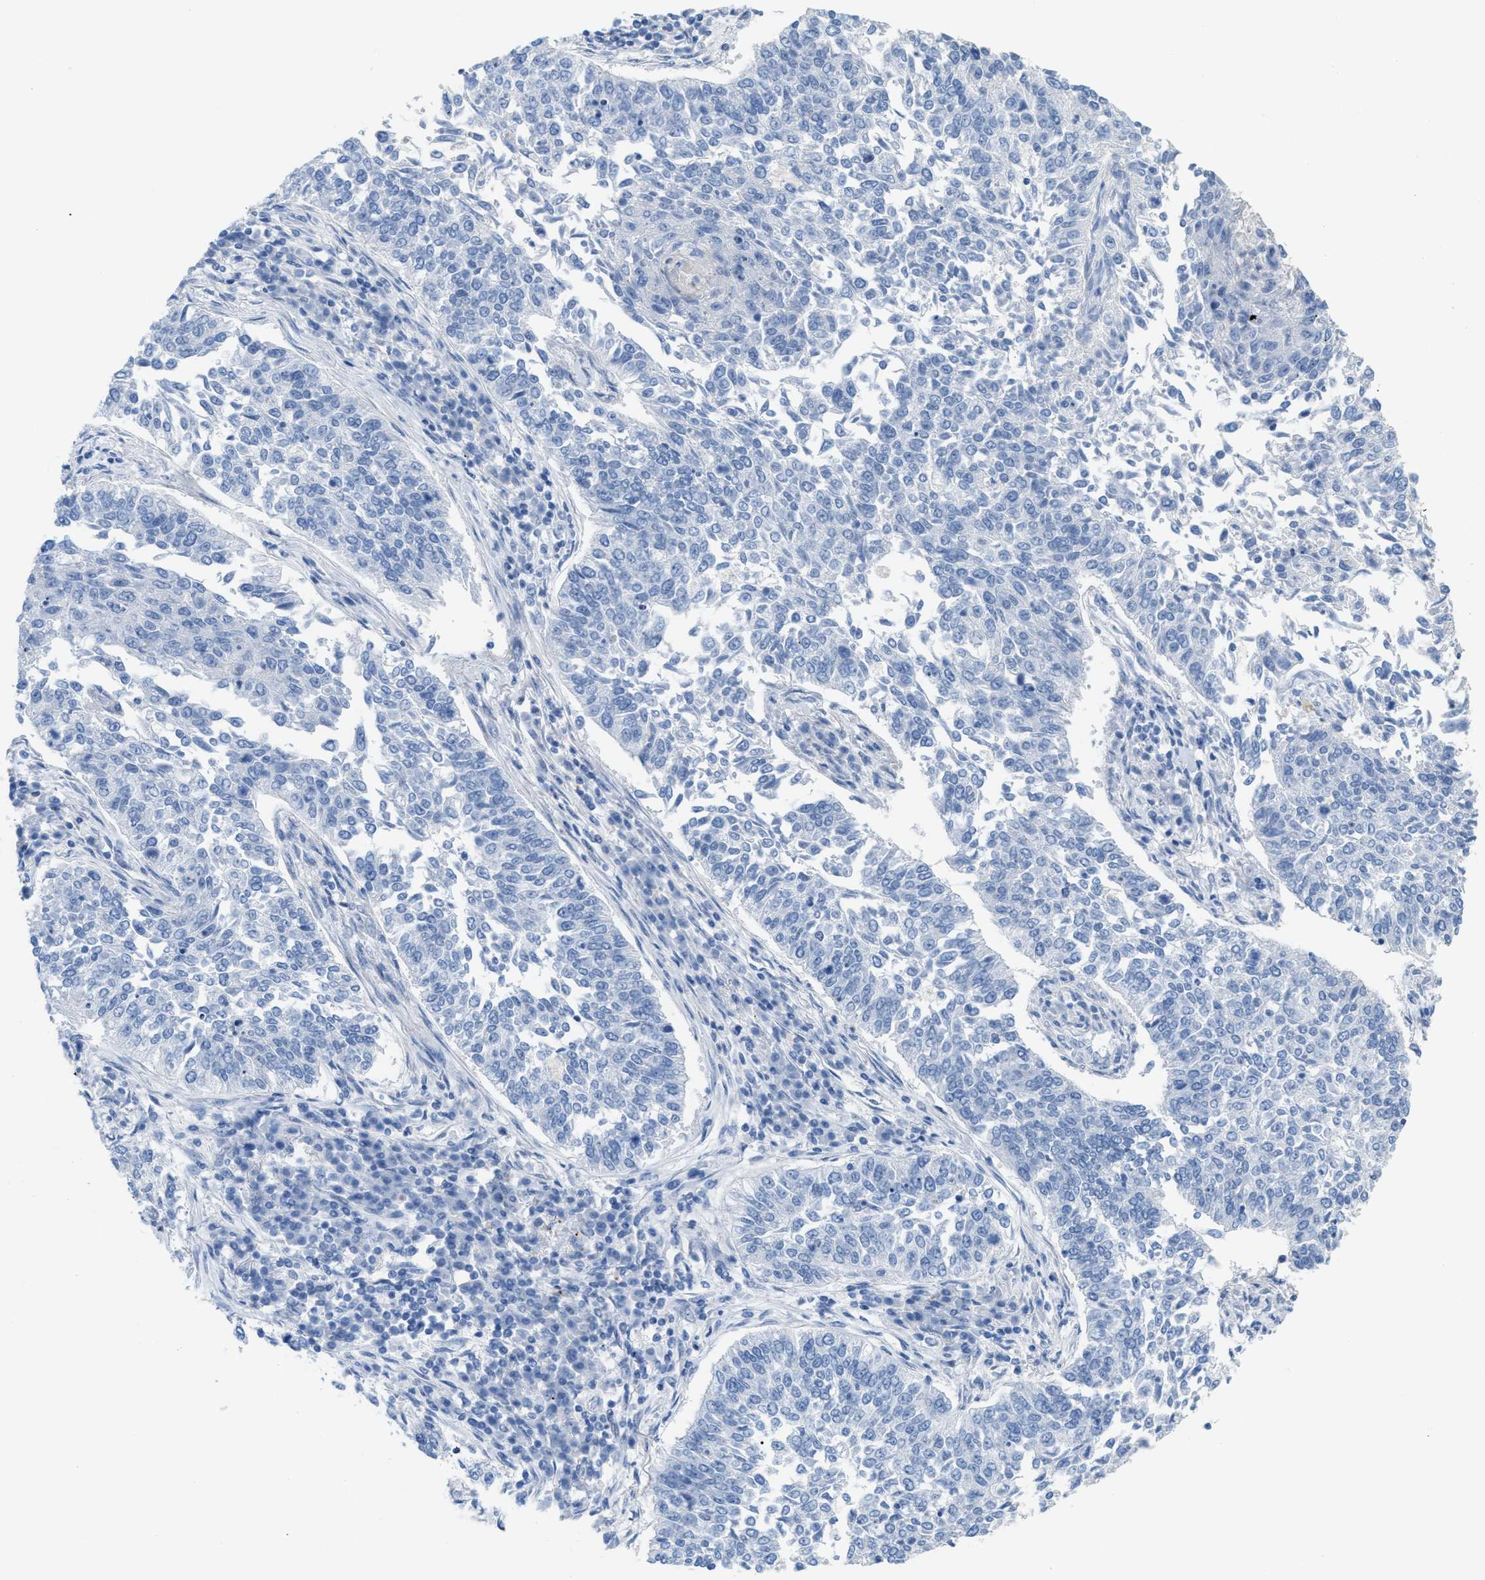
{"staining": {"intensity": "negative", "quantity": "none", "location": "none"}, "tissue": "lung cancer", "cell_type": "Tumor cells", "image_type": "cancer", "snomed": [{"axis": "morphology", "description": "Squamous cell carcinoma, NOS"}, {"axis": "topography", "description": "Lung"}], "caption": "This image is of lung cancer stained with IHC to label a protein in brown with the nuclei are counter-stained blue. There is no positivity in tumor cells.", "gene": "MPP3", "patient": {"sex": "male", "age": 57}}